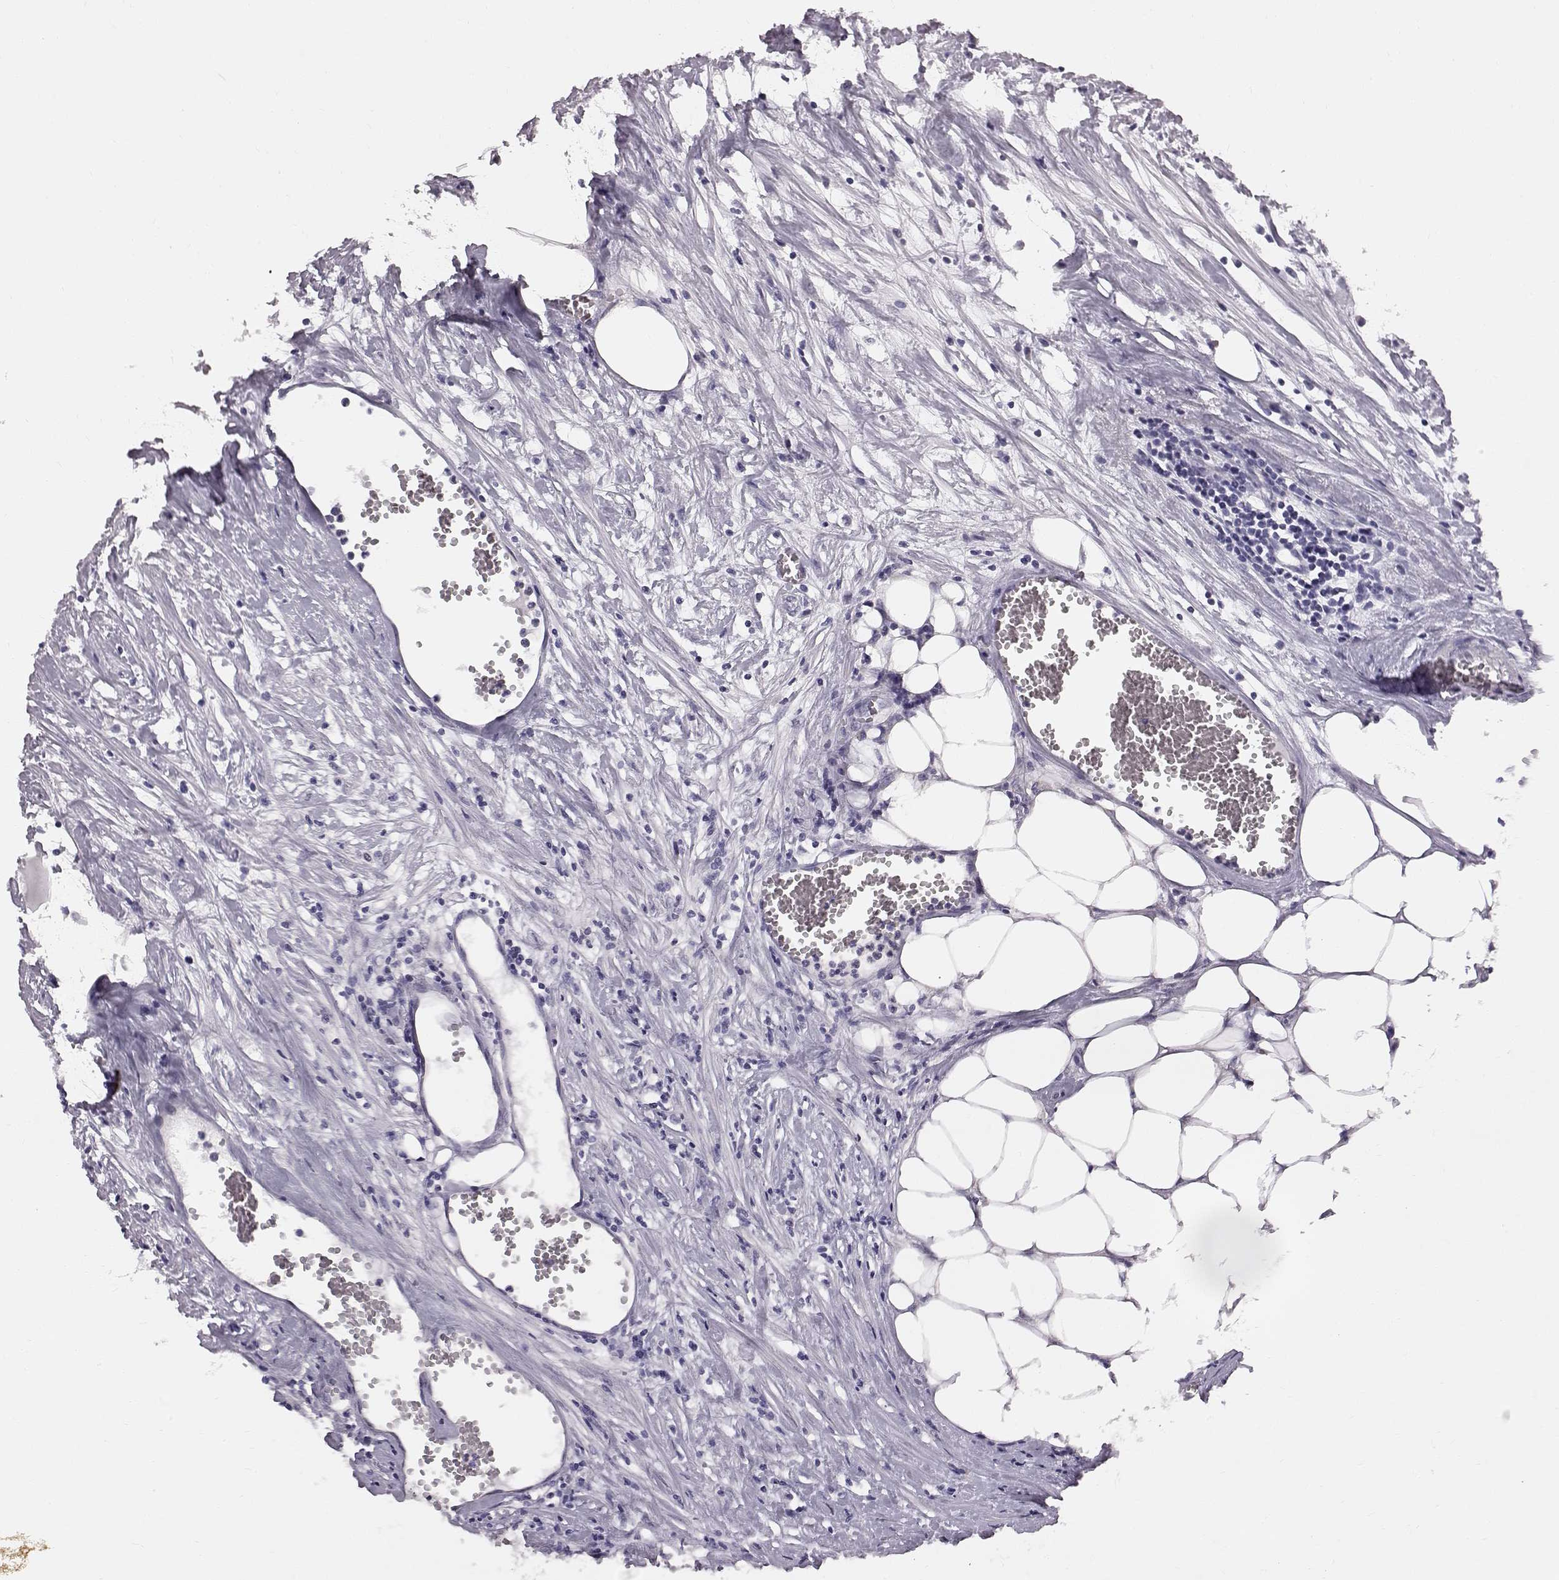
{"staining": {"intensity": "negative", "quantity": "none", "location": "none"}, "tissue": "carcinoid", "cell_type": "Tumor cells", "image_type": "cancer", "snomed": [{"axis": "morphology", "description": "Carcinoid, malignant, NOS"}, {"axis": "topography", "description": "Colon"}], "caption": "Image shows no protein staining in tumor cells of carcinoid (malignant) tissue.", "gene": "C10orf62", "patient": {"sex": "male", "age": 81}}